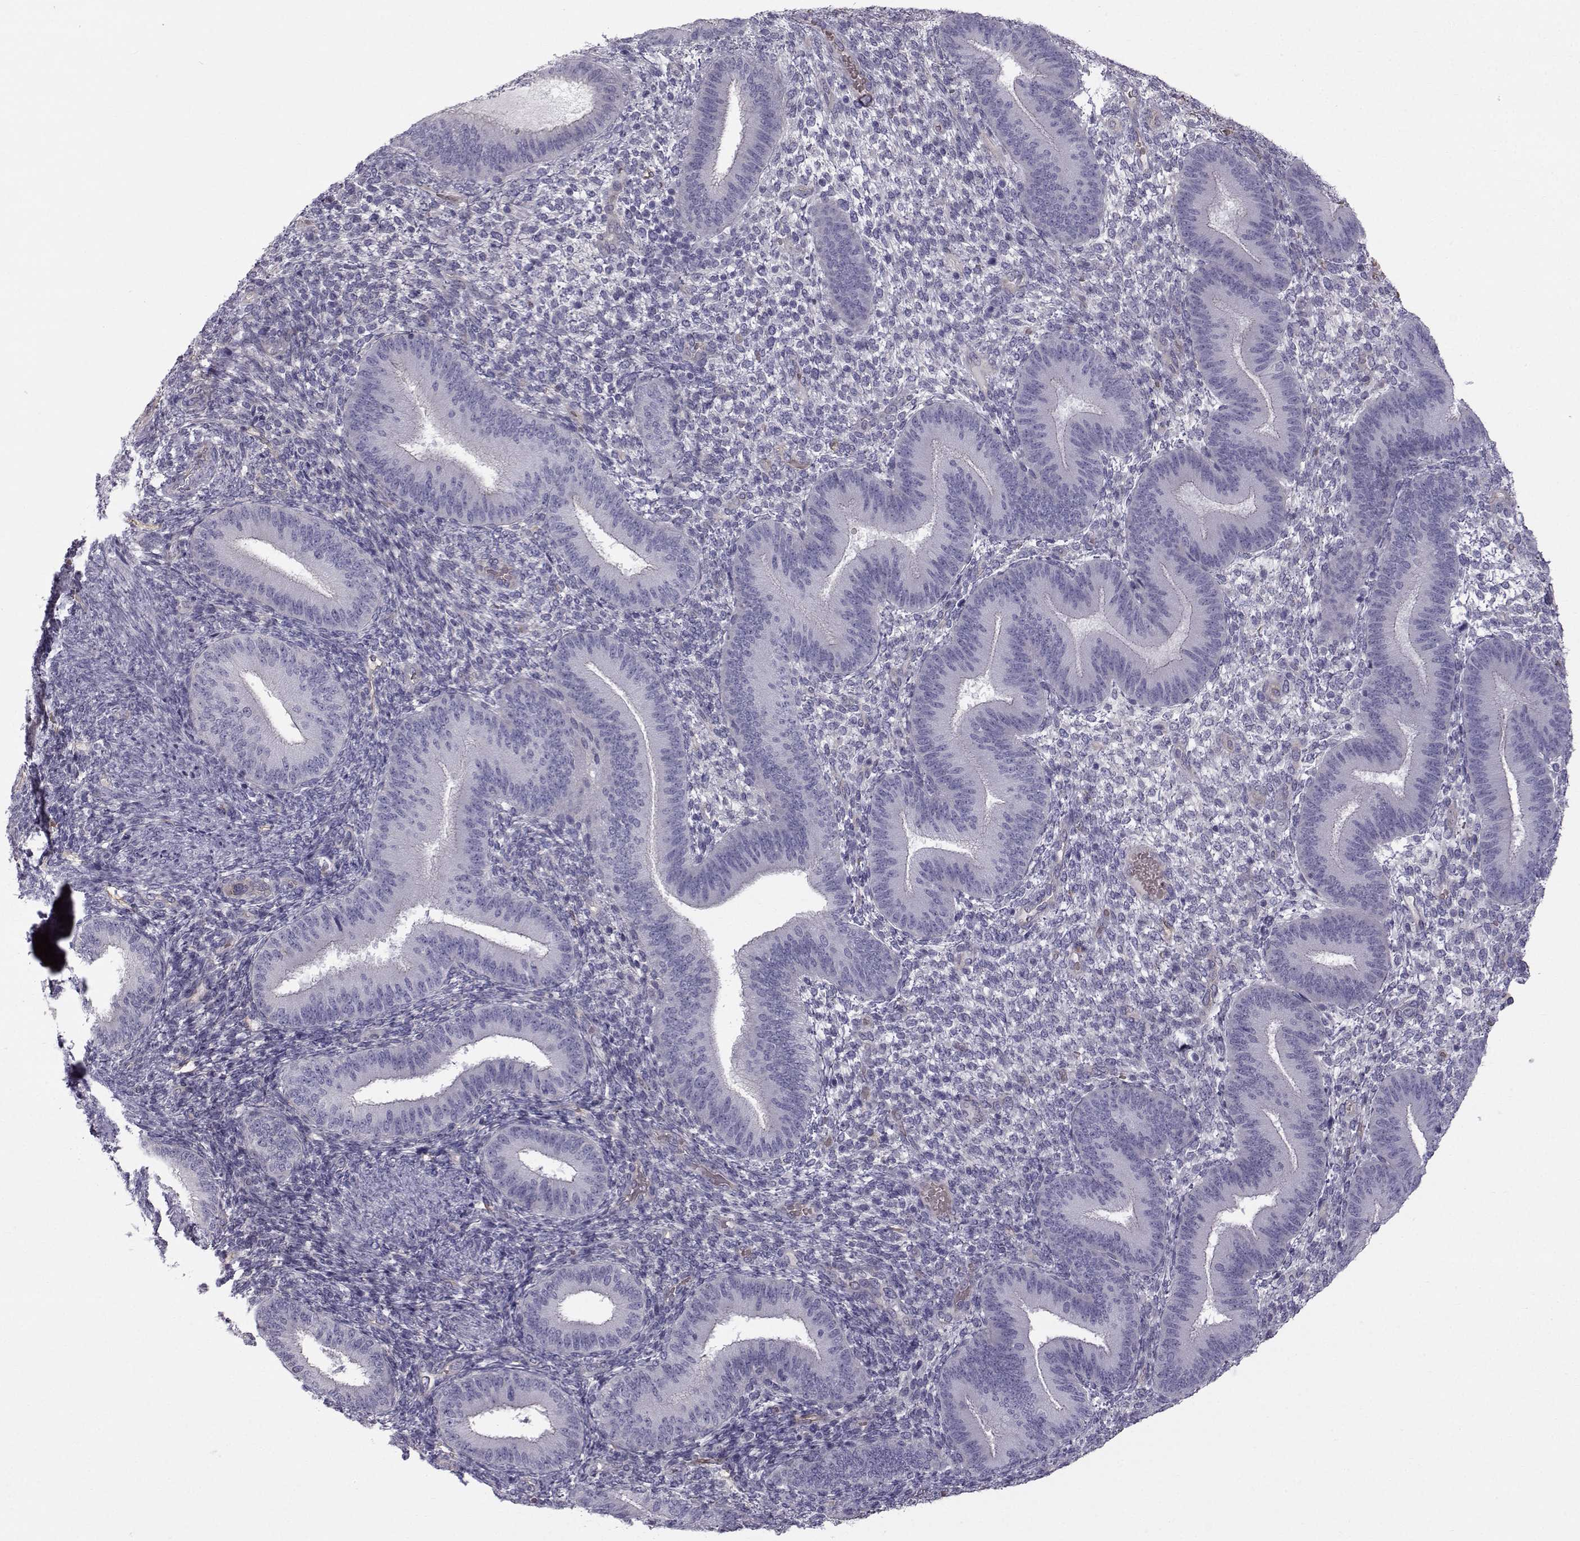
{"staining": {"intensity": "negative", "quantity": "none", "location": "none"}, "tissue": "endometrium", "cell_type": "Cells in endometrial stroma", "image_type": "normal", "snomed": [{"axis": "morphology", "description": "Normal tissue, NOS"}, {"axis": "topography", "description": "Endometrium"}], "caption": "DAB (3,3'-diaminobenzidine) immunohistochemical staining of benign human endometrium displays no significant expression in cells in endometrial stroma.", "gene": "QPCT", "patient": {"sex": "female", "age": 39}}